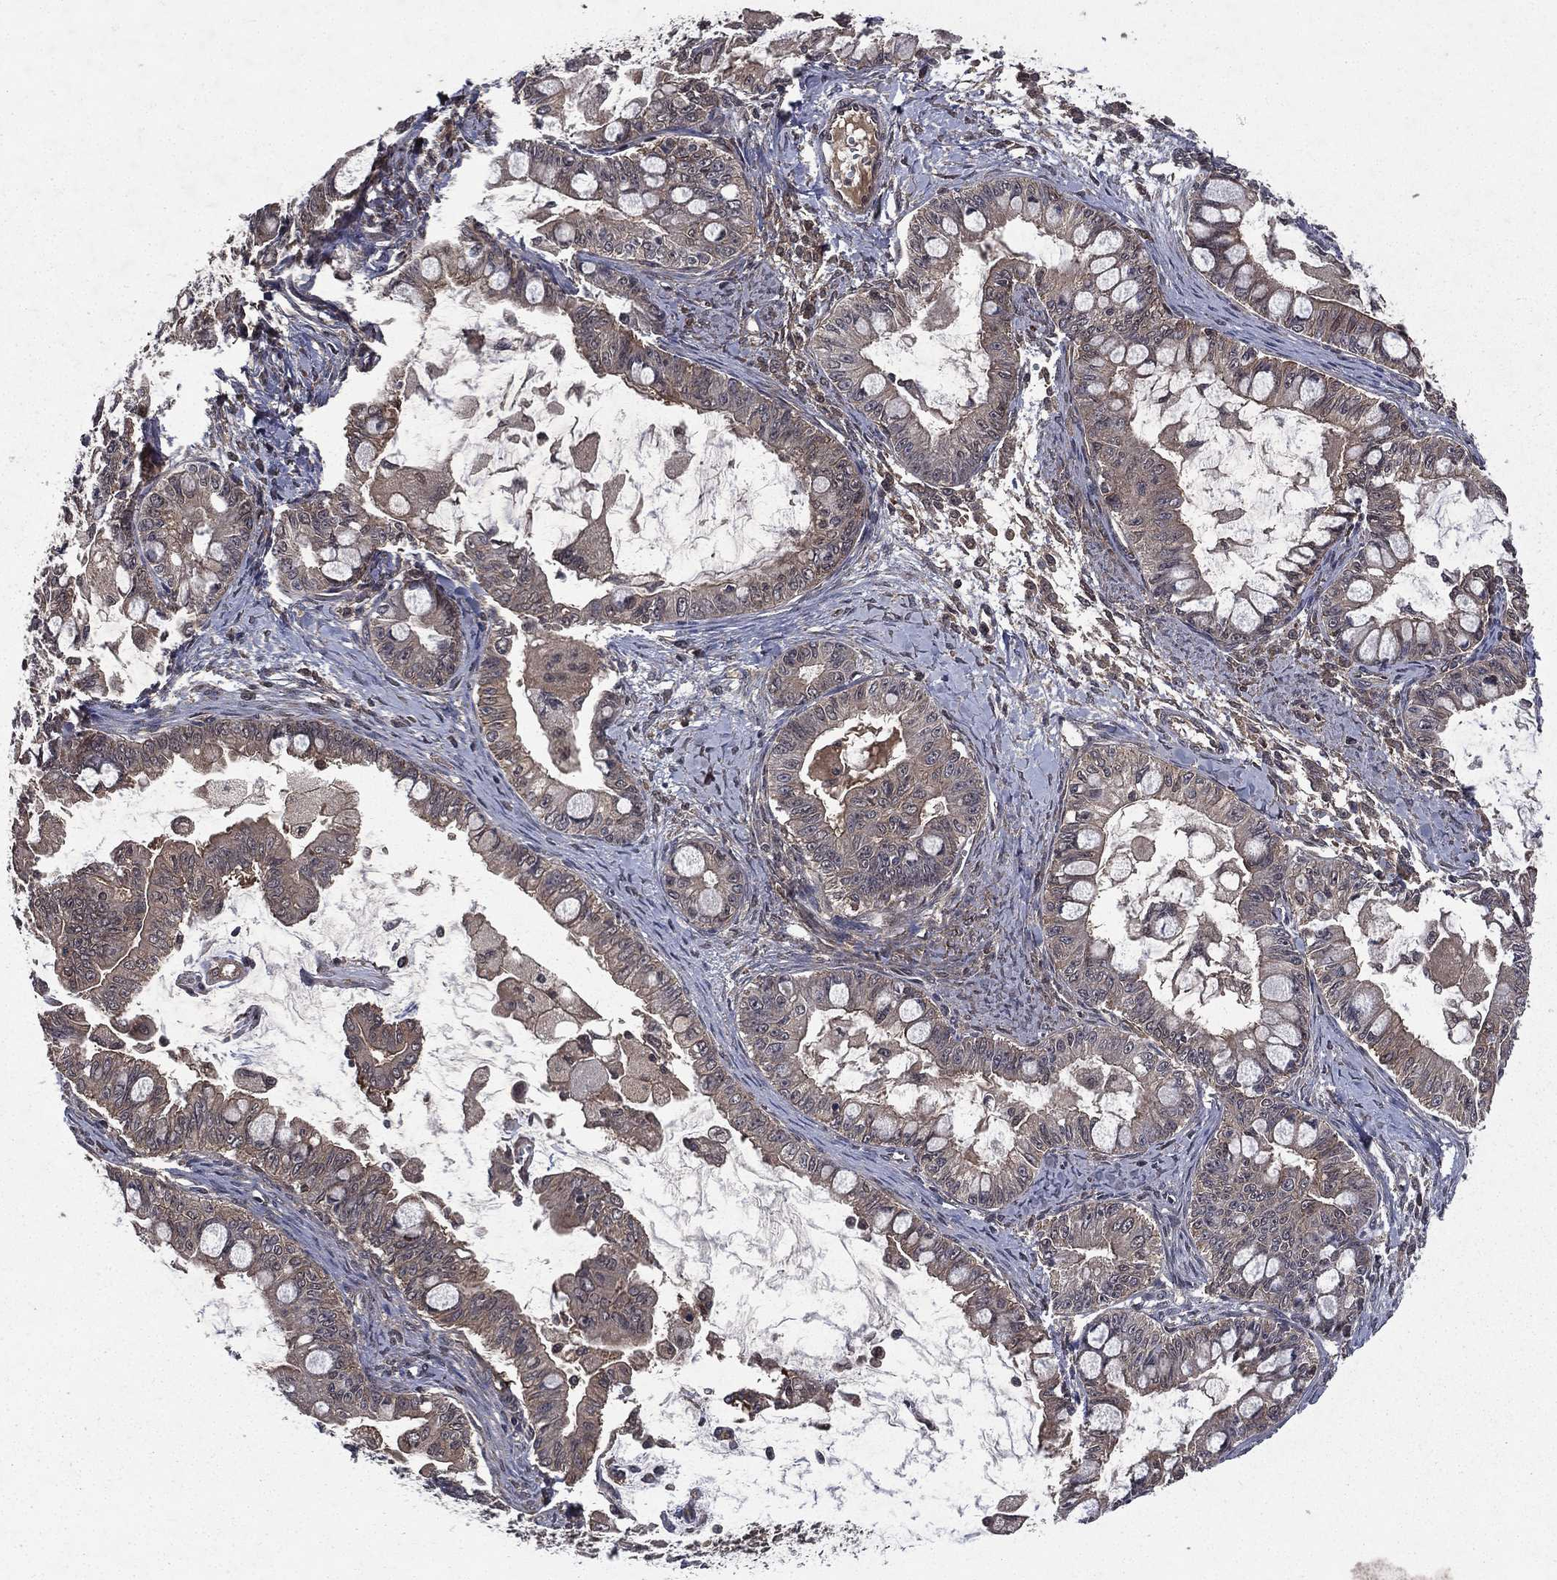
{"staining": {"intensity": "weak", "quantity": "<25%", "location": "cytoplasmic/membranous"}, "tissue": "ovarian cancer", "cell_type": "Tumor cells", "image_type": "cancer", "snomed": [{"axis": "morphology", "description": "Cystadenocarcinoma, mucinous, NOS"}, {"axis": "topography", "description": "Ovary"}], "caption": "Immunohistochemistry (IHC) photomicrograph of neoplastic tissue: mucinous cystadenocarcinoma (ovarian) stained with DAB (3,3'-diaminobenzidine) exhibits no significant protein staining in tumor cells.", "gene": "FGD1", "patient": {"sex": "female", "age": 63}}